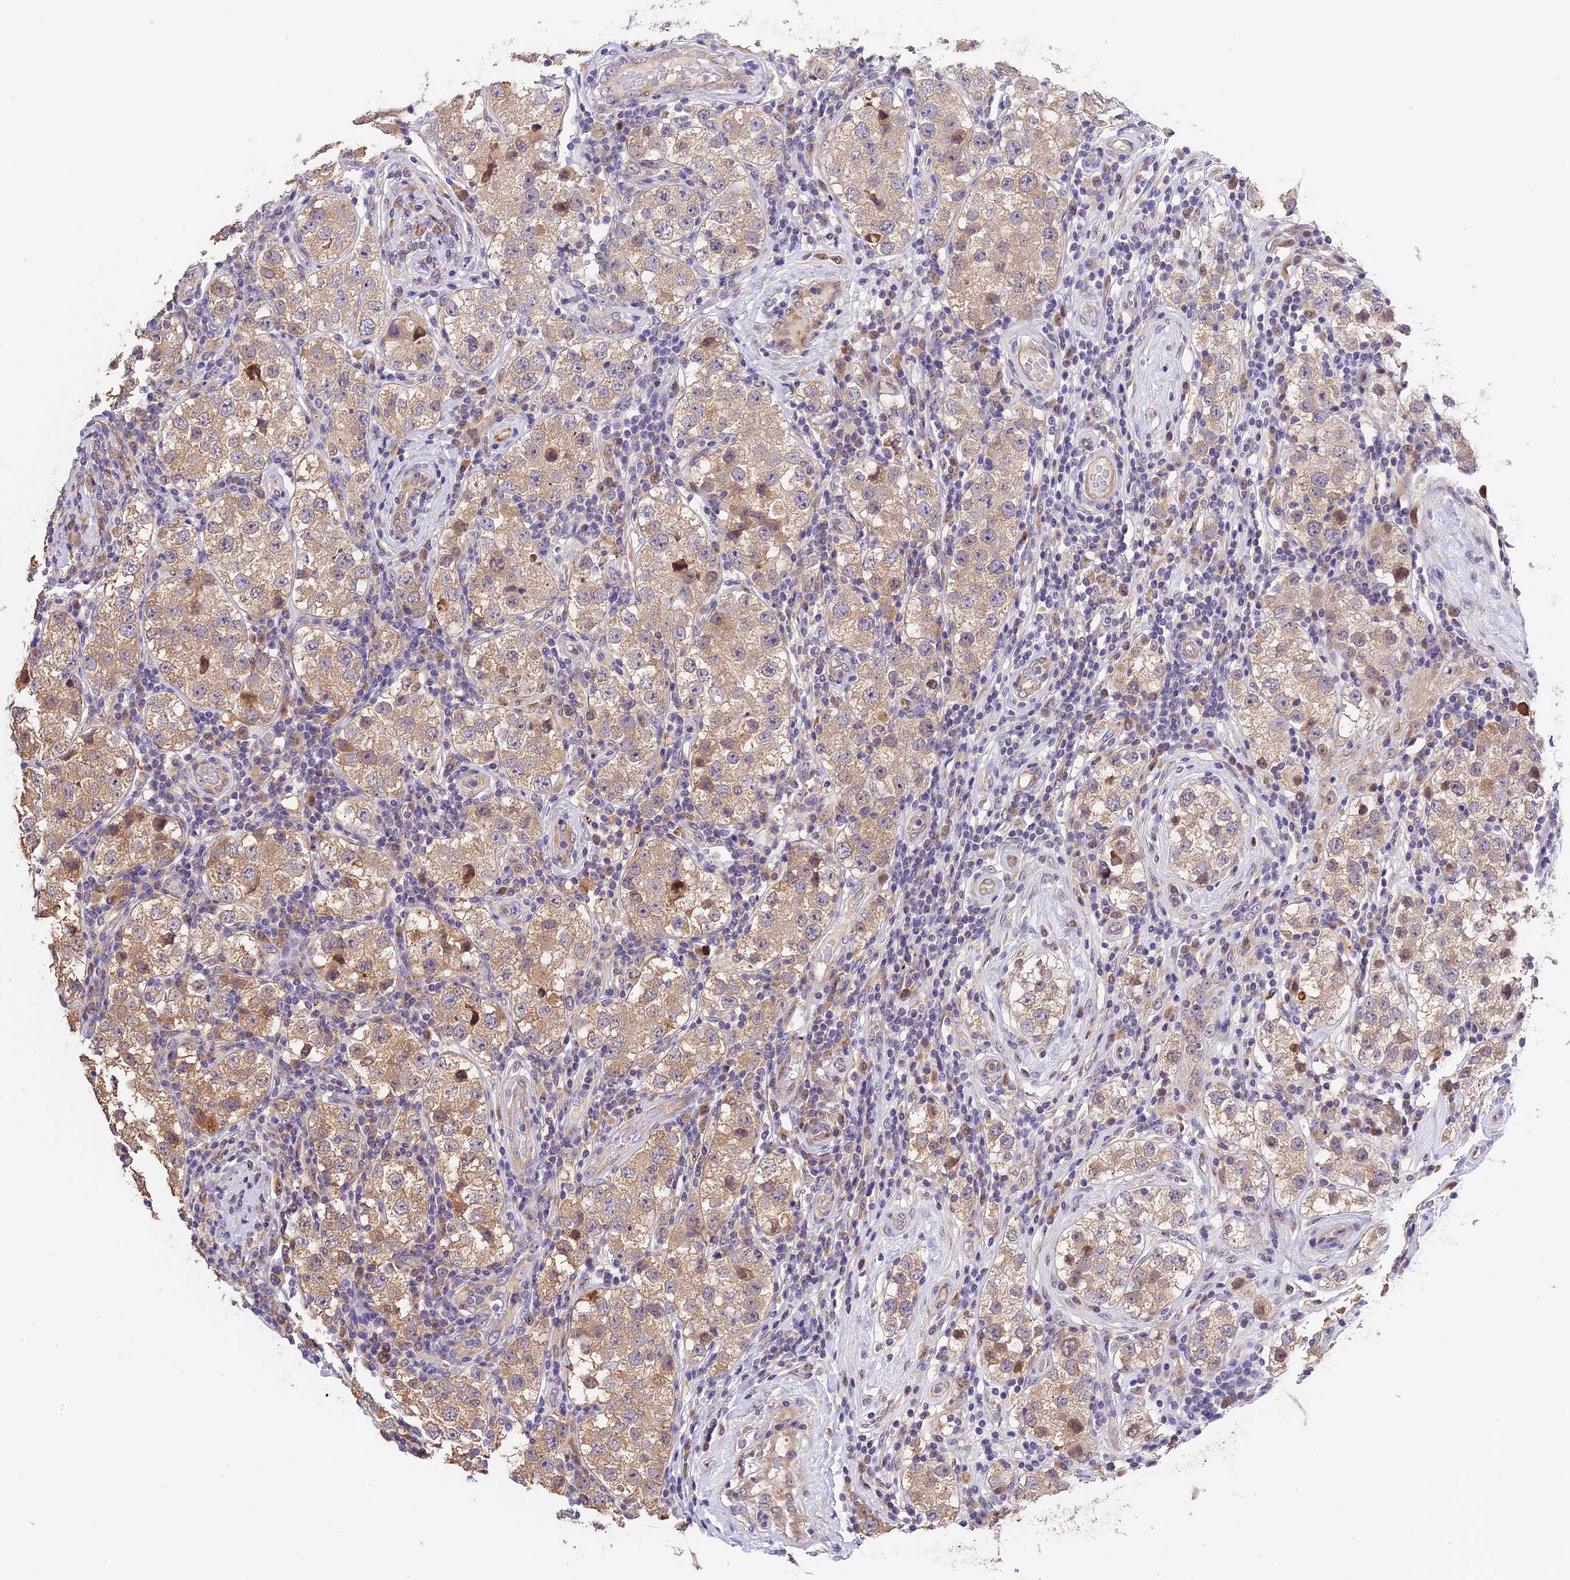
{"staining": {"intensity": "moderate", "quantity": ">75%", "location": "cytoplasmic/membranous"}, "tissue": "testis cancer", "cell_type": "Tumor cells", "image_type": "cancer", "snomed": [{"axis": "morphology", "description": "Seminoma, NOS"}, {"axis": "topography", "description": "Testis"}], "caption": "Moderate cytoplasmic/membranous staining is present in about >75% of tumor cells in testis cancer (seminoma).", "gene": "BSCL2", "patient": {"sex": "male", "age": 34}}